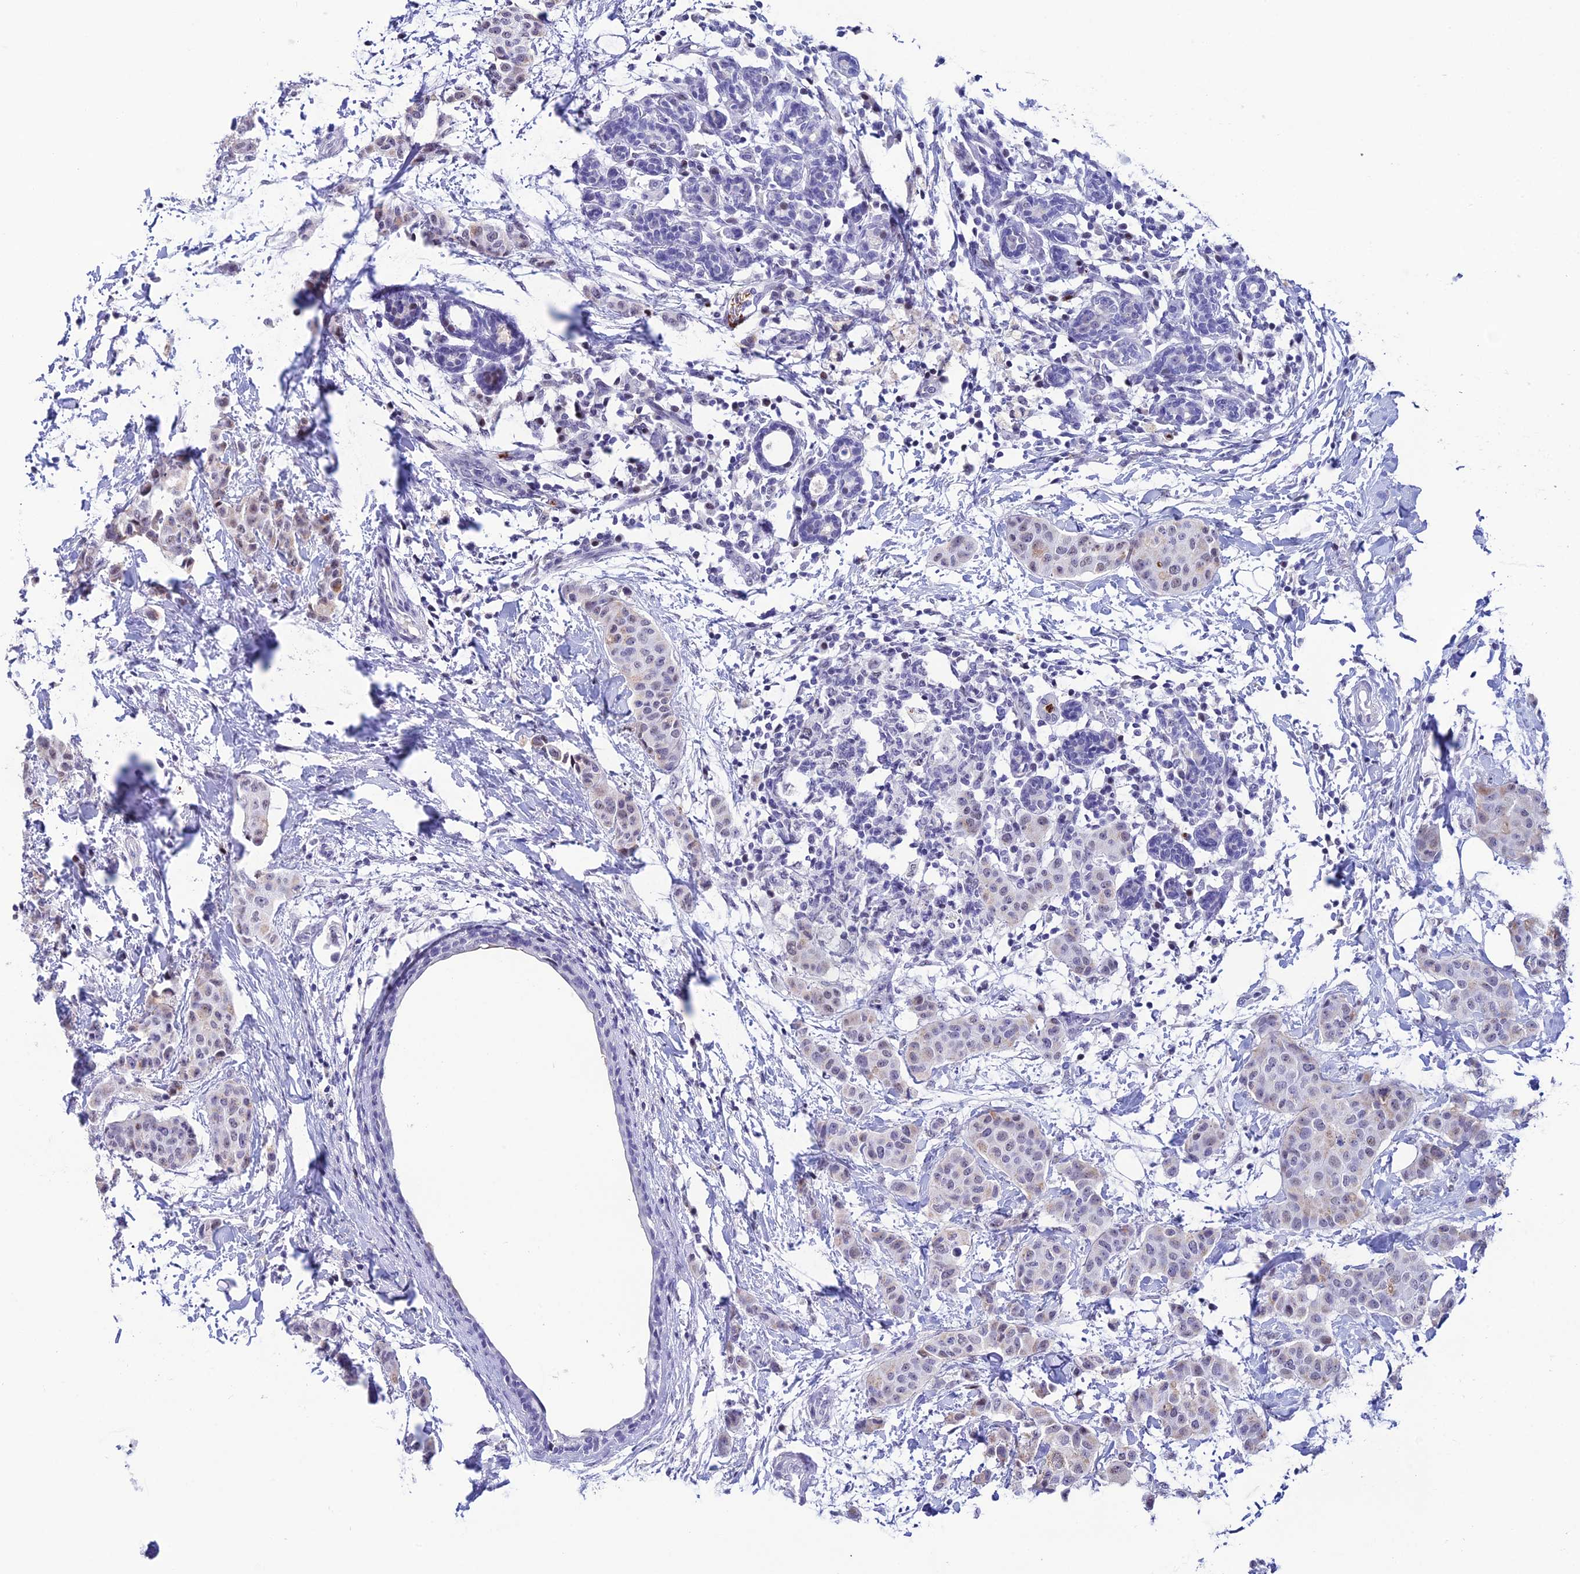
{"staining": {"intensity": "negative", "quantity": "none", "location": "none"}, "tissue": "breast cancer", "cell_type": "Tumor cells", "image_type": "cancer", "snomed": [{"axis": "morphology", "description": "Duct carcinoma"}, {"axis": "topography", "description": "Breast"}], "caption": "Tumor cells are negative for protein expression in human breast cancer (infiltrating ductal carcinoma). (DAB (3,3'-diaminobenzidine) immunohistochemistry (IHC), high magnification).", "gene": "MFSD2B", "patient": {"sex": "female", "age": 40}}